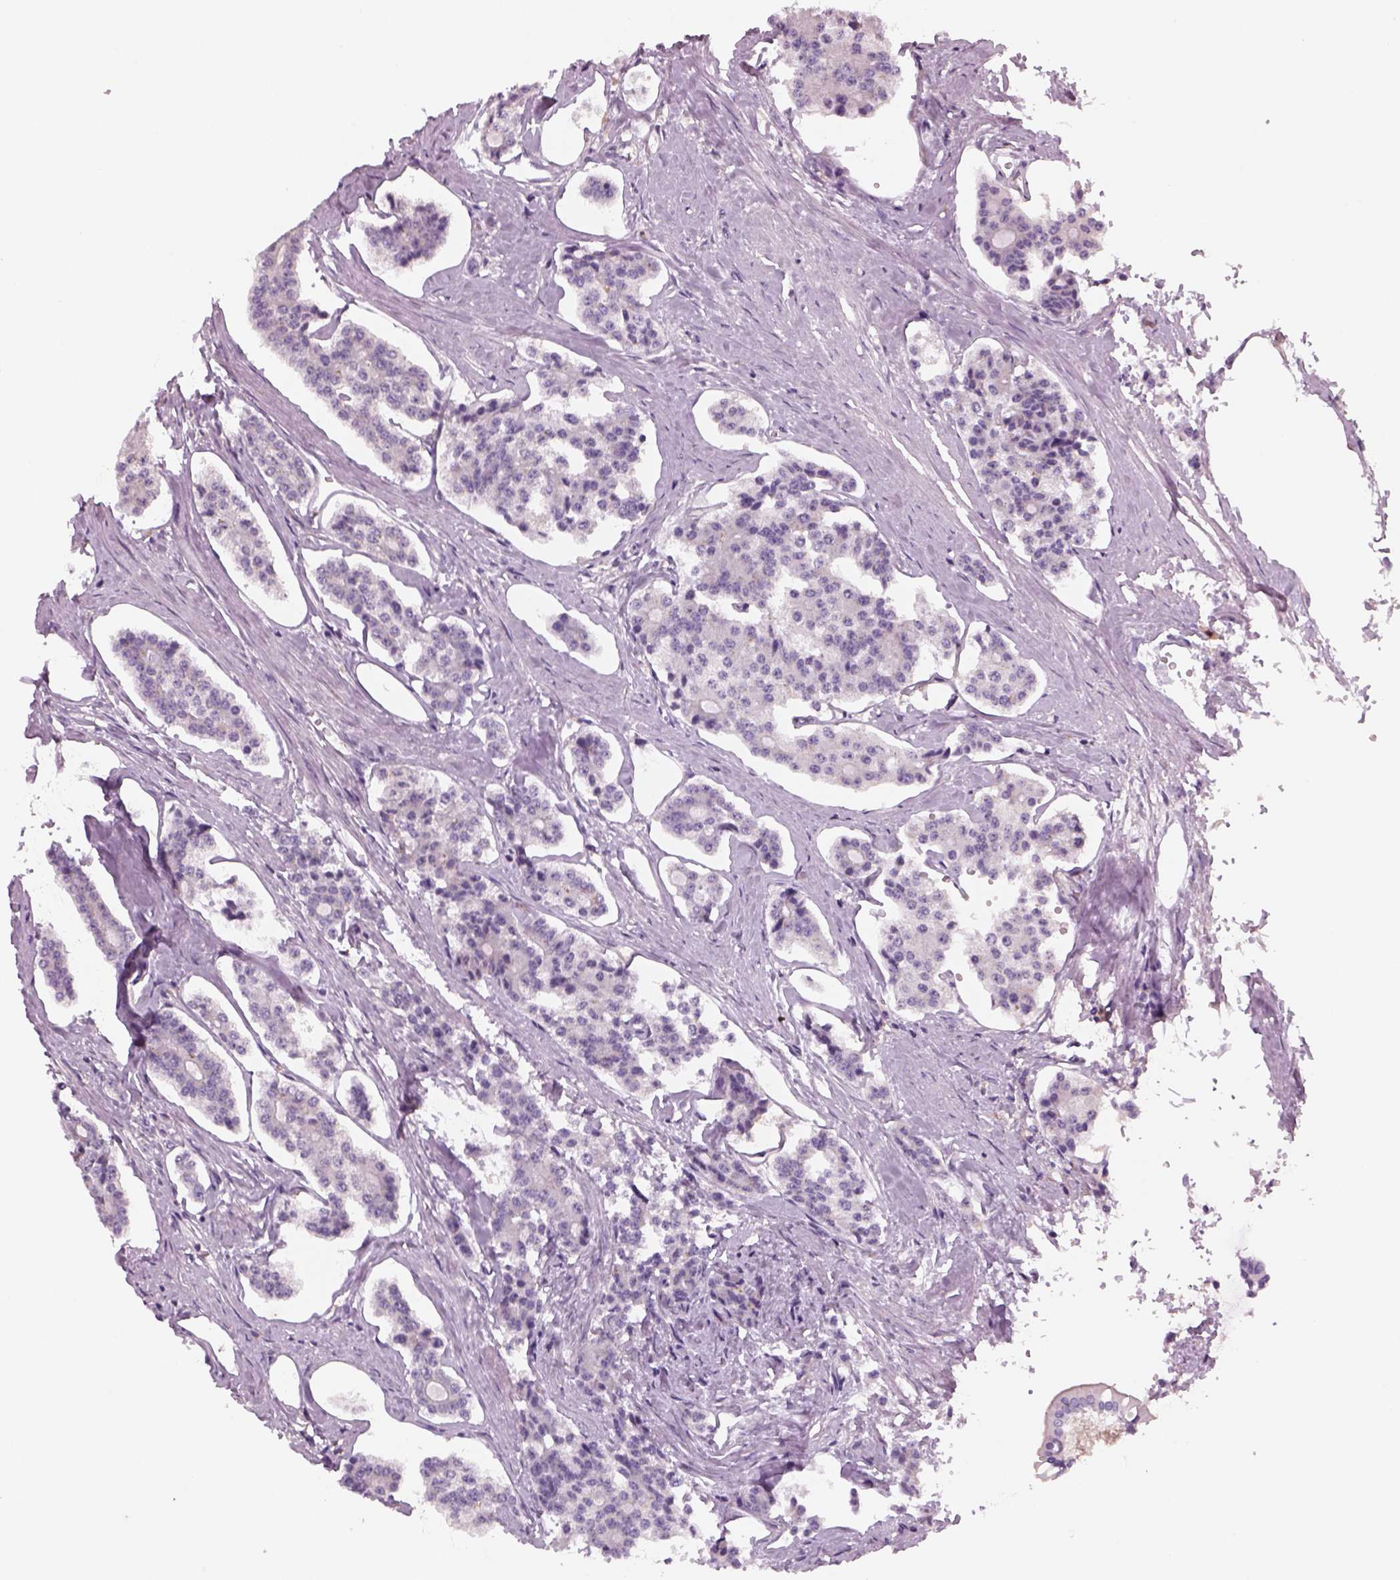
{"staining": {"intensity": "negative", "quantity": "none", "location": "none"}, "tissue": "carcinoid", "cell_type": "Tumor cells", "image_type": "cancer", "snomed": [{"axis": "morphology", "description": "Carcinoid, malignant, NOS"}, {"axis": "topography", "description": "Small intestine"}], "caption": "Immunohistochemical staining of human carcinoid reveals no significant positivity in tumor cells. (DAB (3,3'-diaminobenzidine) immunohistochemistry with hematoxylin counter stain).", "gene": "SLC1A7", "patient": {"sex": "female", "age": 65}}